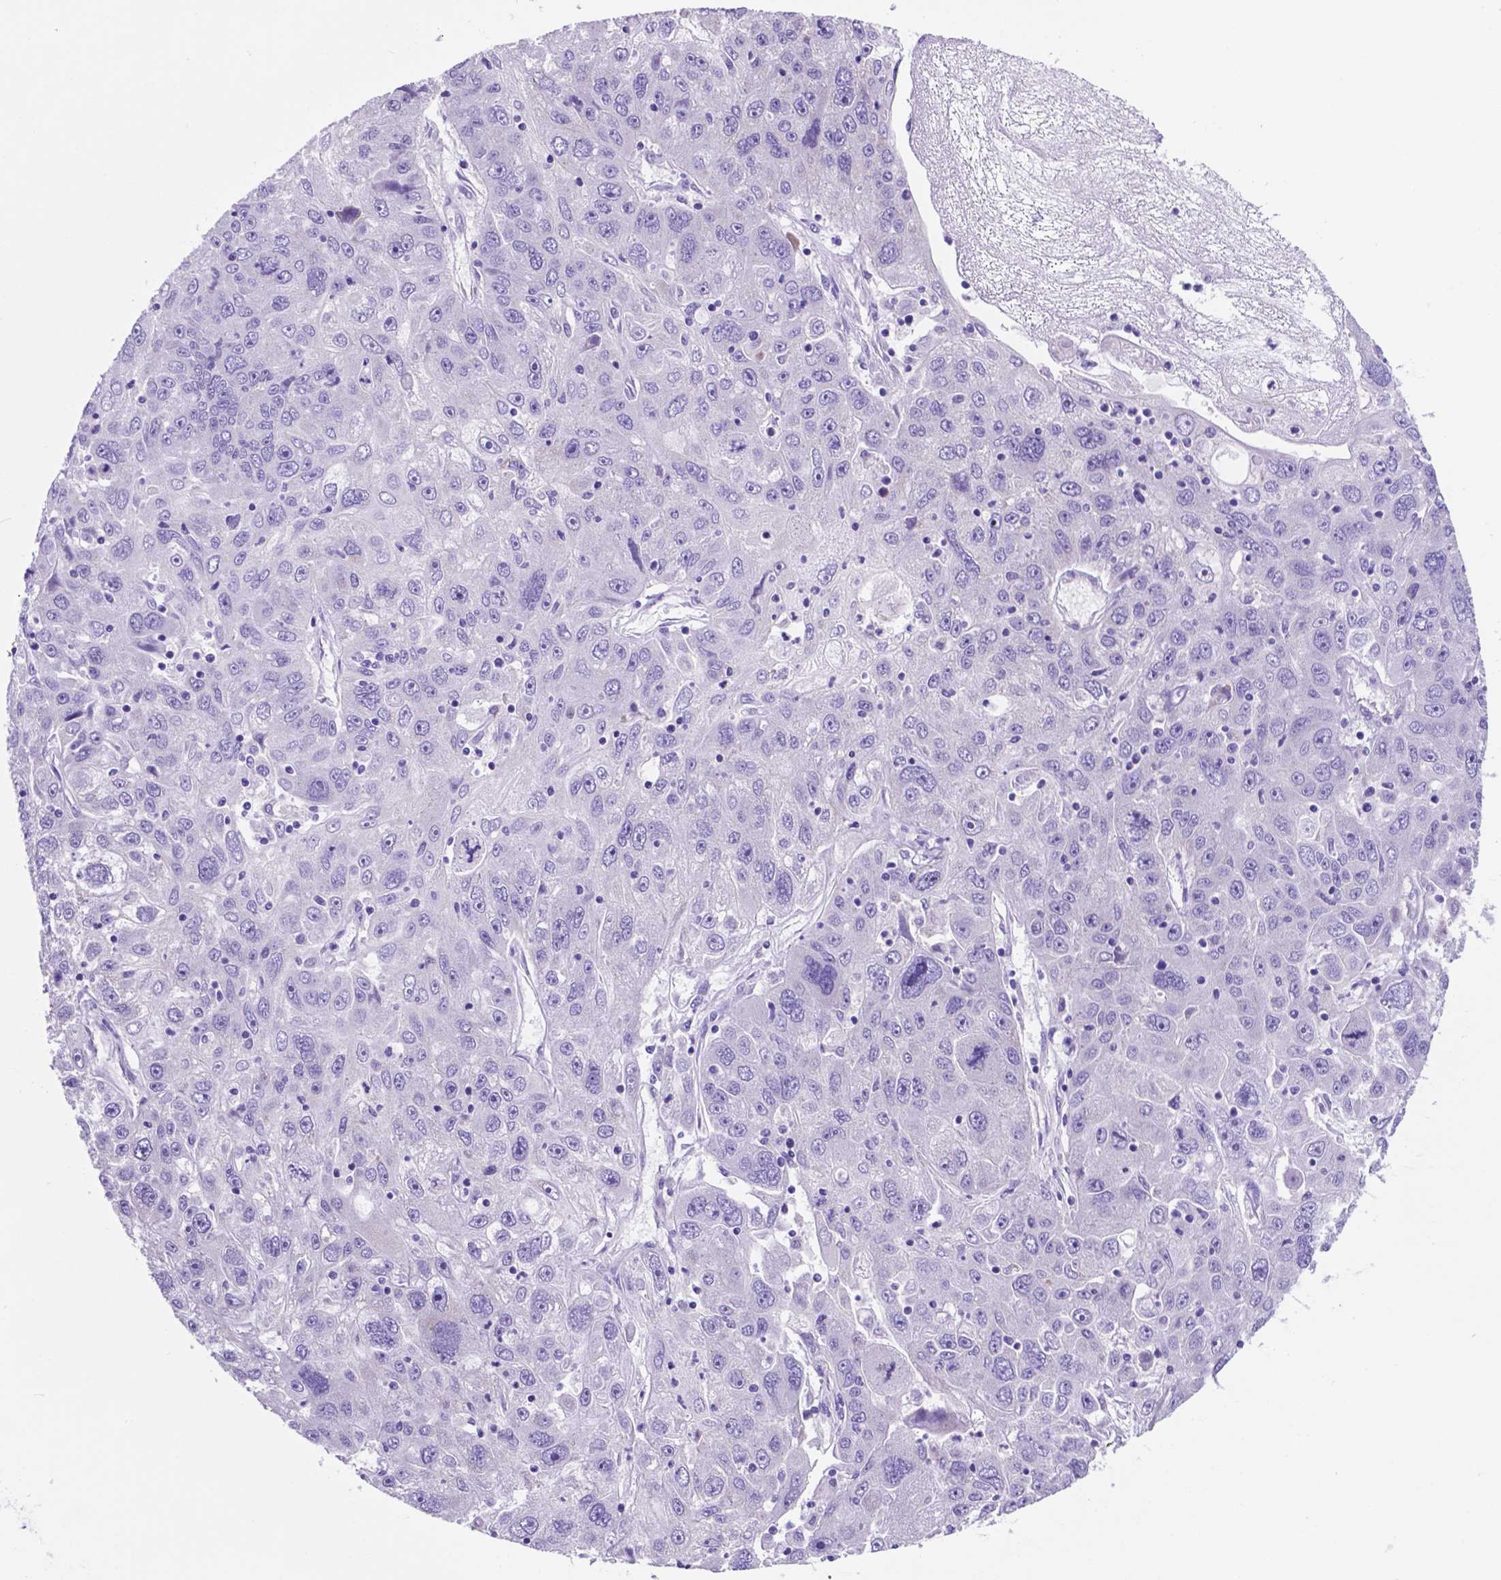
{"staining": {"intensity": "negative", "quantity": "none", "location": "none"}, "tissue": "stomach cancer", "cell_type": "Tumor cells", "image_type": "cancer", "snomed": [{"axis": "morphology", "description": "Adenocarcinoma, NOS"}, {"axis": "topography", "description": "Stomach"}], "caption": "Protein analysis of stomach cancer demonstrates no significant staining in tumor cells.", "gene": "TMEM121B", "patient": {"sex": "male", "age": 56}}